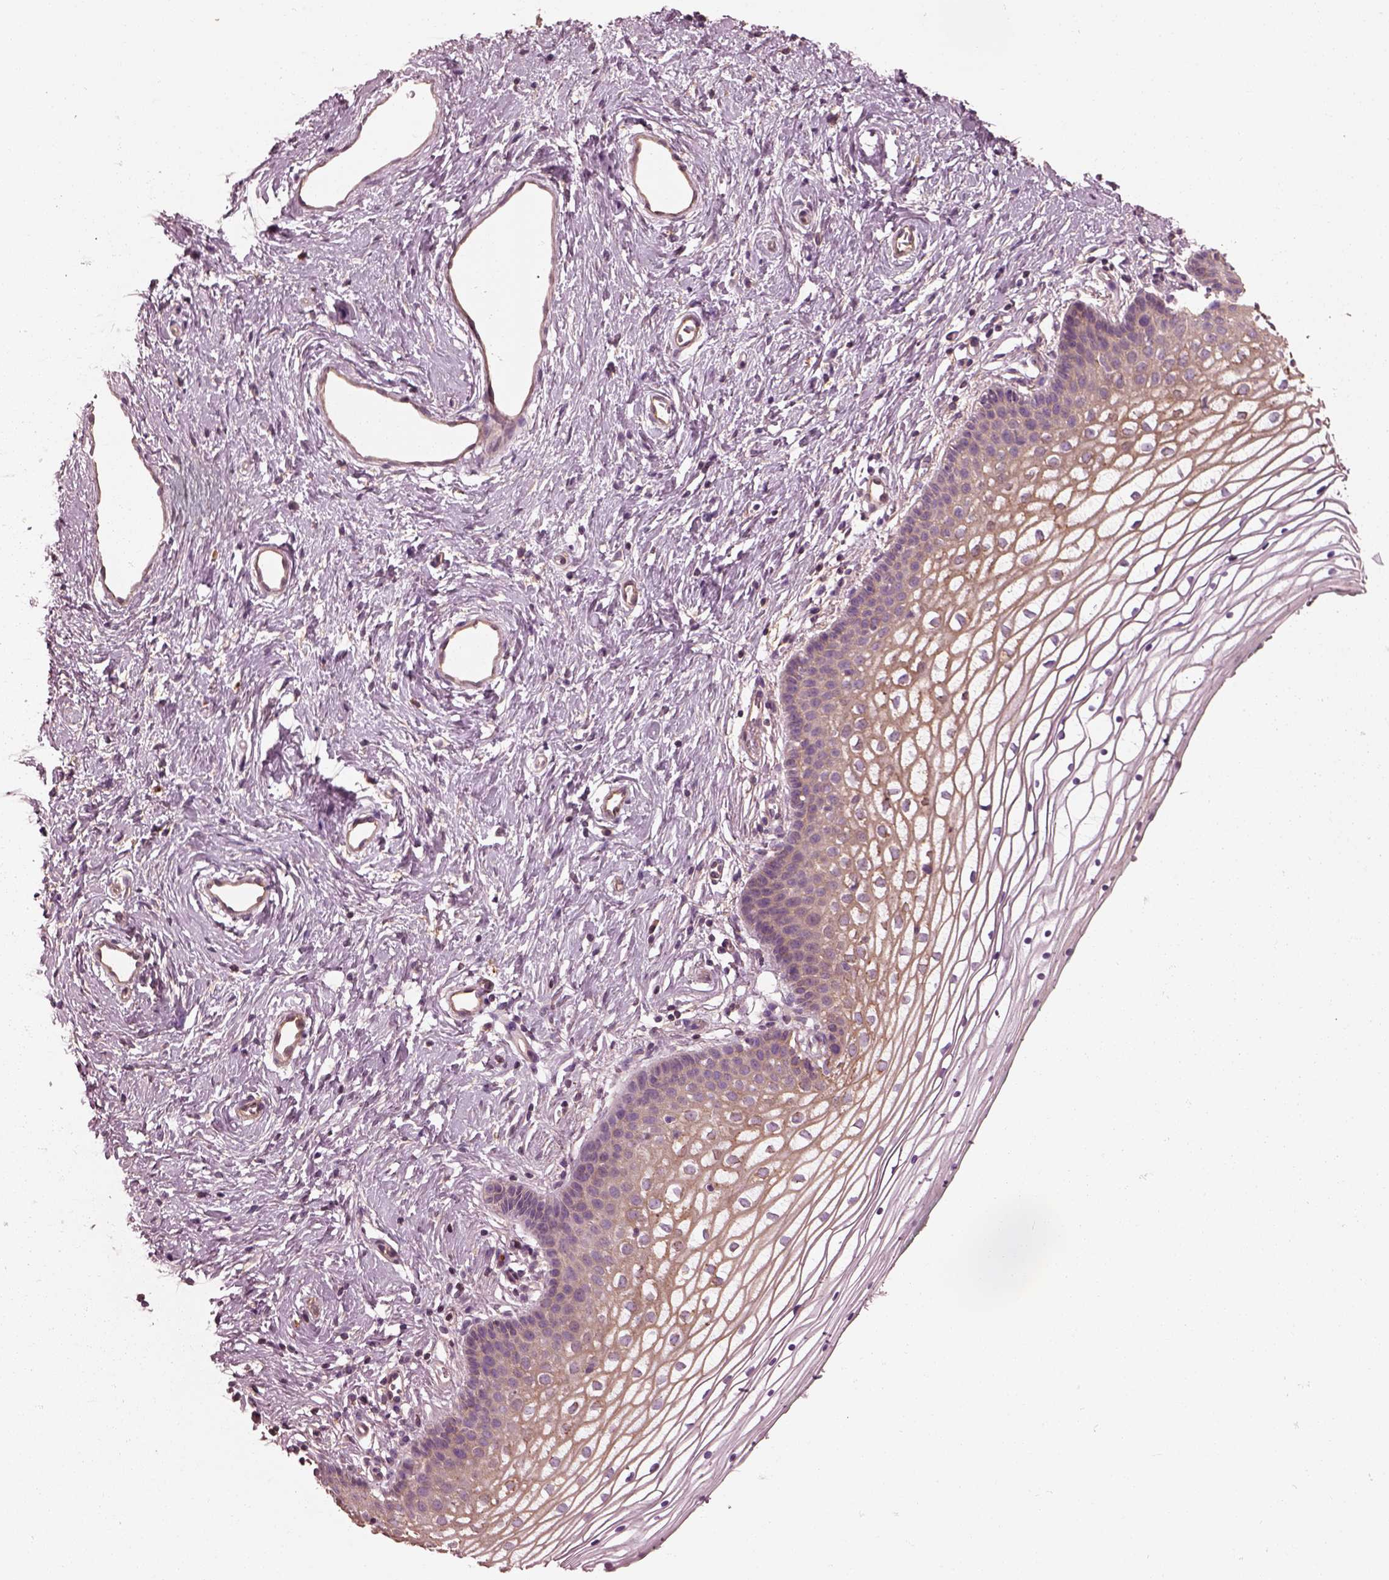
{"staining": {"intensity": "weak", "quantity": "25%-75%", "location": "cytoplasmic/membranous"}, "tissue": "vagina", "cell_type": "Squamous epithelial cells", "image_type": "normal", "snomed": [{"axis": "morphology", "description": "Normal tissue, NOS"}, {"axis": "topography", "description": "Vagina"}], "caption": "An immunohistochemistry micrograph of benign tissue is shown. Protein staining in brown shows weak cytoplasmic/membranous positivity in vagina within squamous epithelial cells.", "gene": "ELAPOR1", "patient": {"sex": "female", "age": 36}}